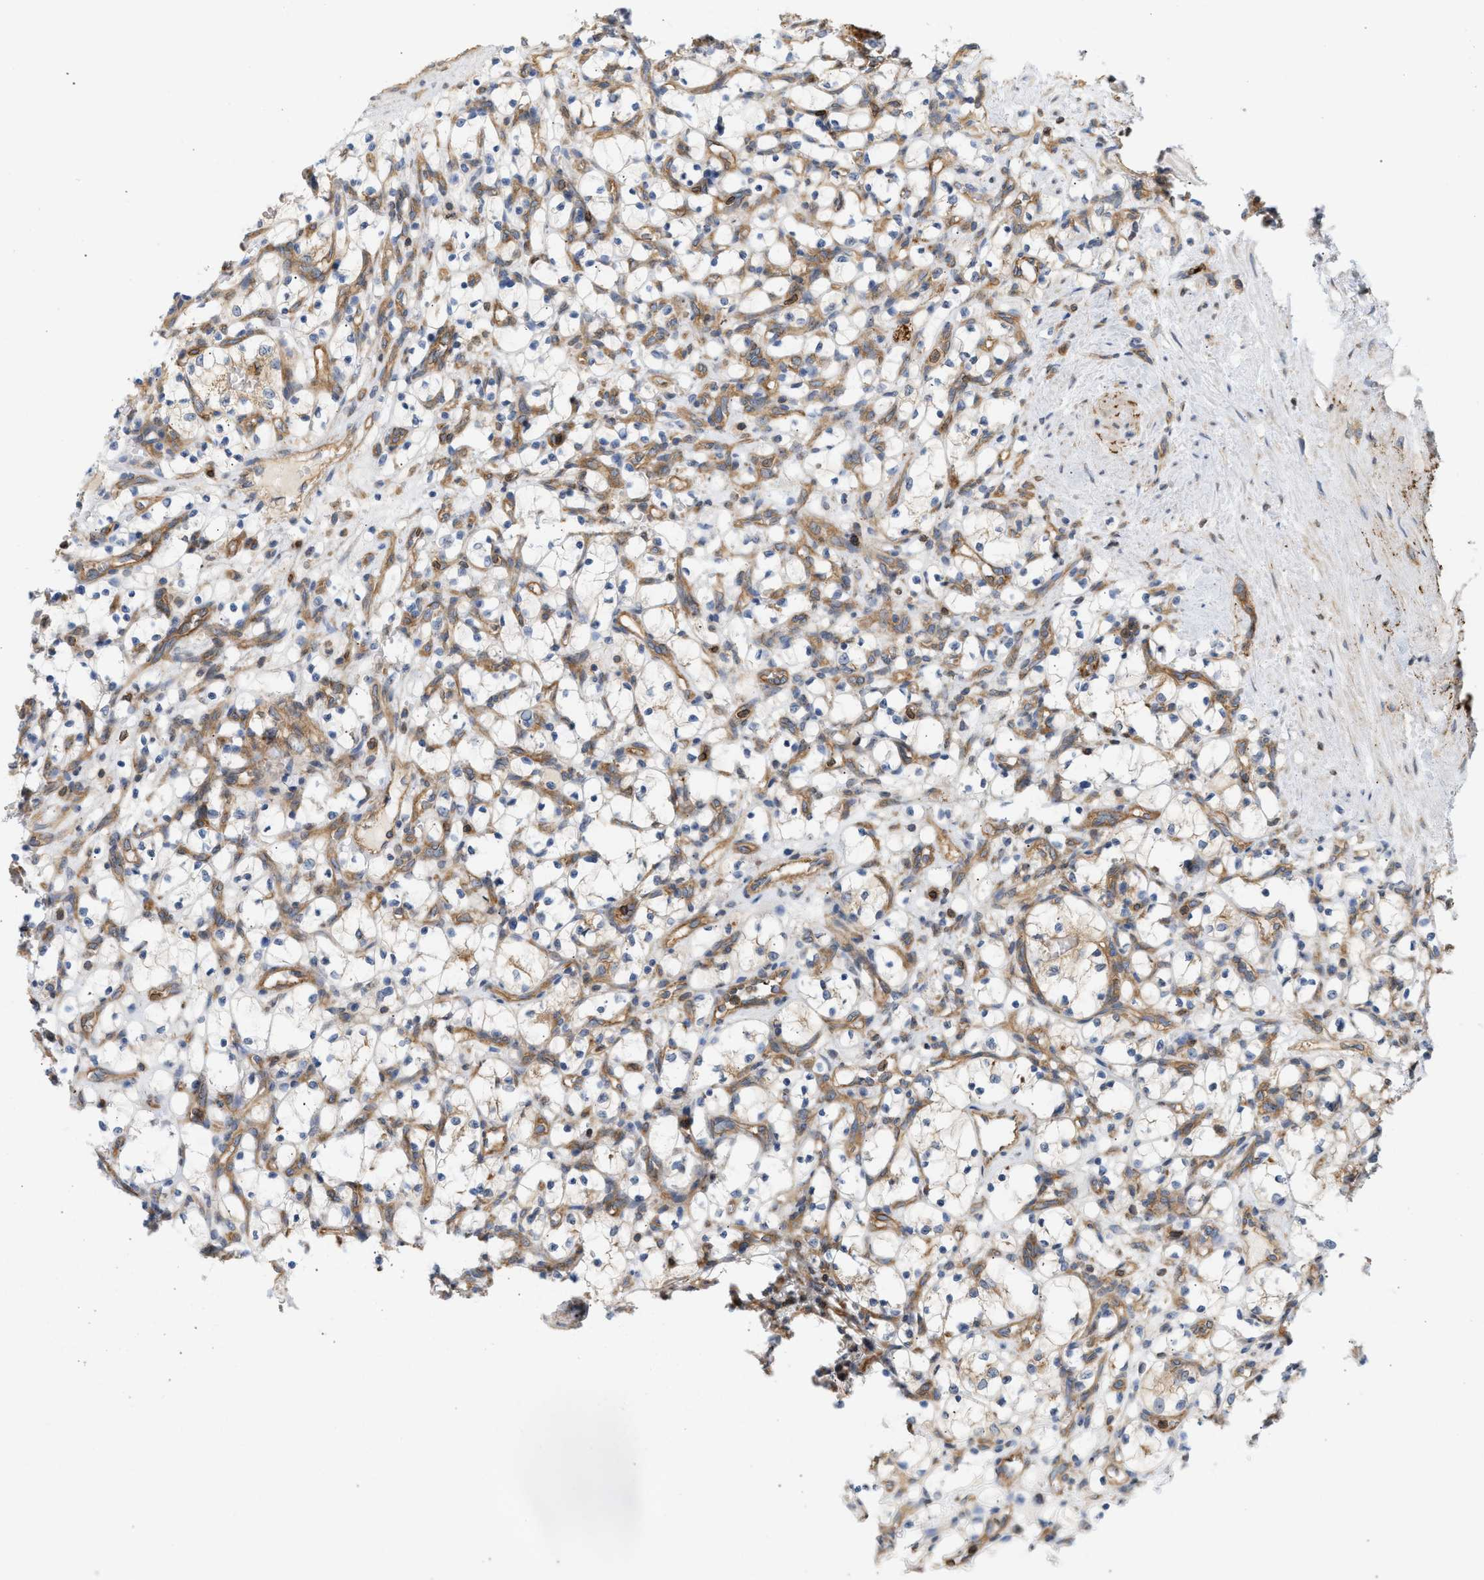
{"staining": {"intensity": "negative", "quantity": "none", "location": "none"}, "tissue": "renal cancer", "cell_type": "Tumor cells", "image_type": "cancer", "snomed": [{"axis": "morphology", "description": "Adenocarcinoma, NOS"}, {"axis": "topography", "description": "Kidney"}], "caption": "Immunohistochemistry (IHC) micrograph of neoplastic tissue: human adenocarcinoma (renal) stained with DAB (3,3'-diaminobenzidine) shows no significant protein expression in tumor cells.", "gene": "STRN", "patient": {"sex": "female", "age": 69}}